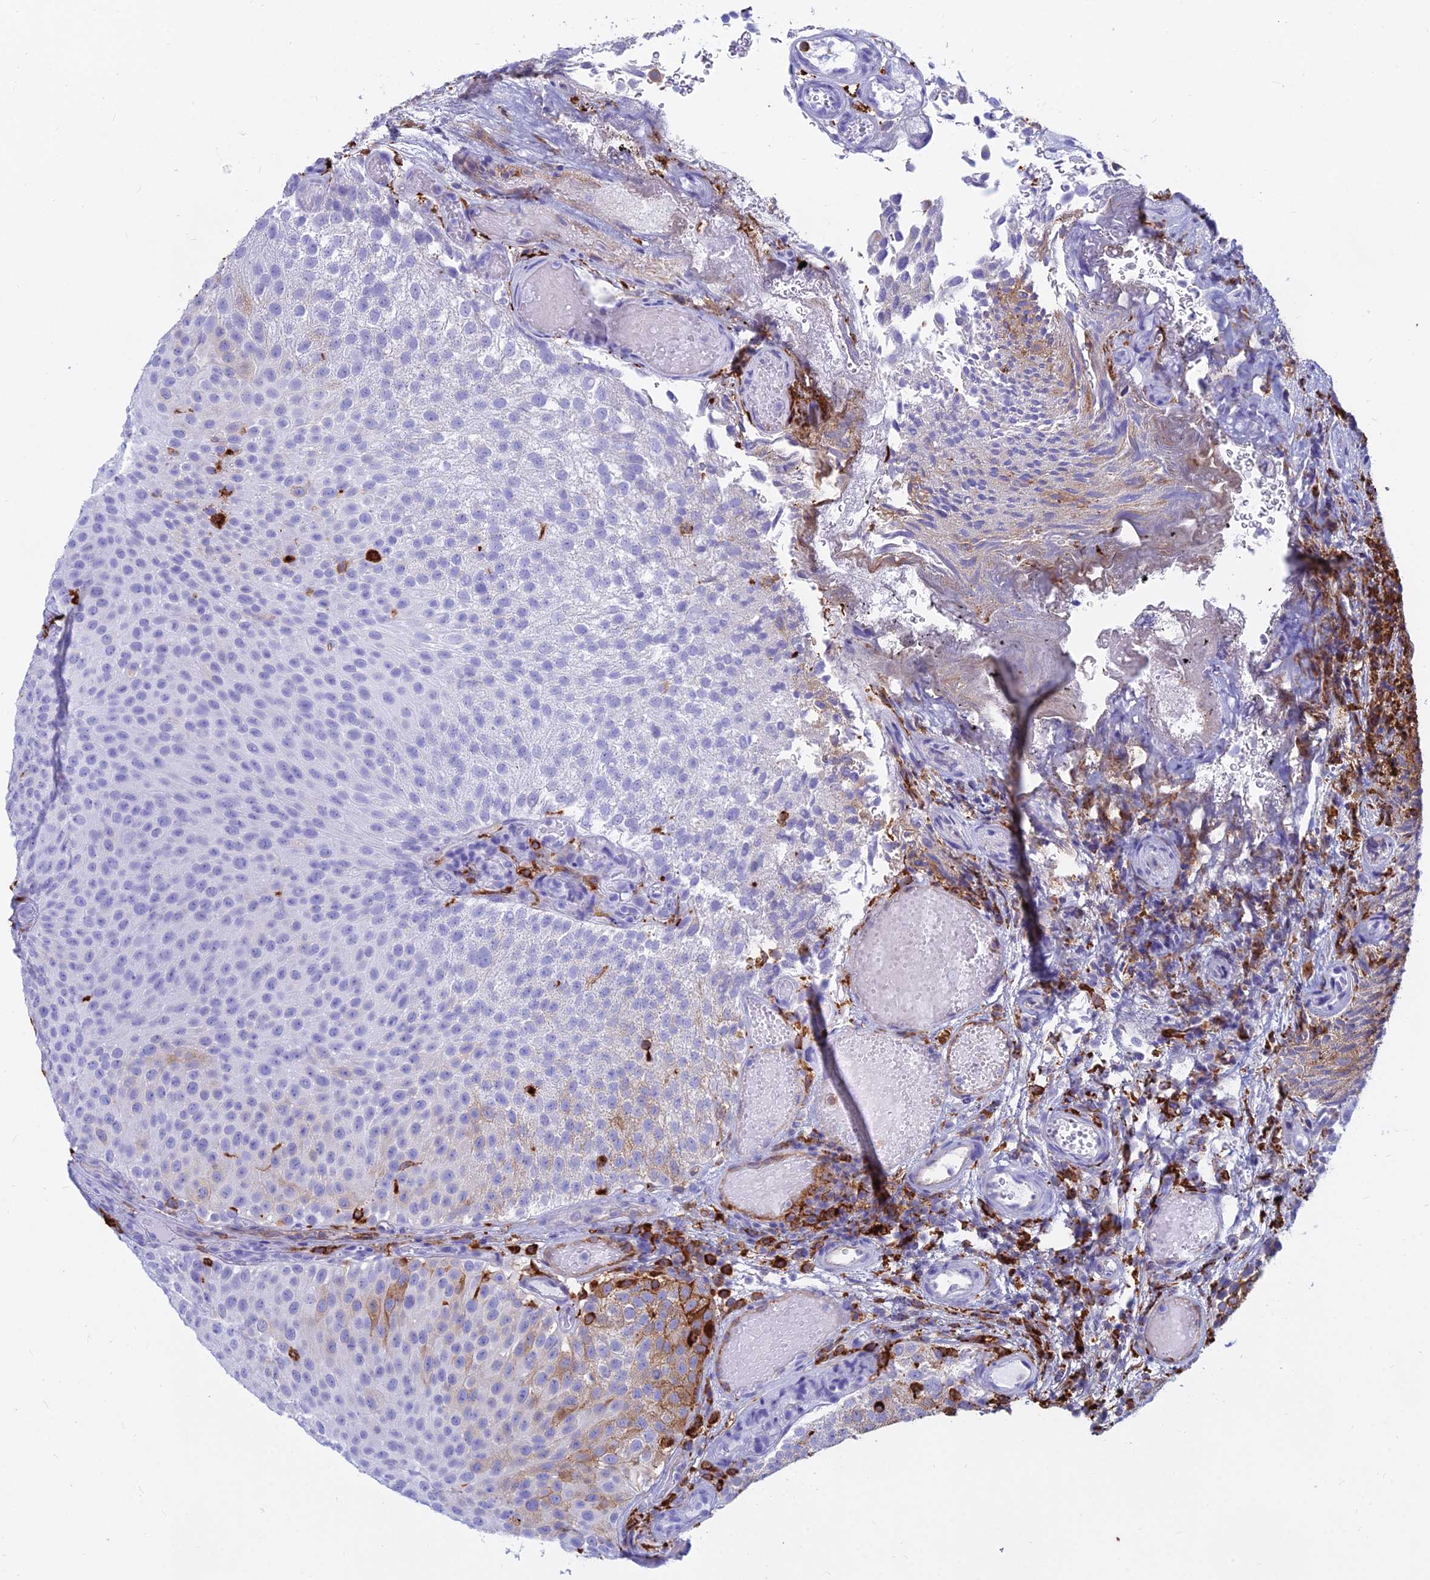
{"staining": {"intensity": "moderate", "quantity": "<25%", "location": "cytoplasmic/membranous"}, "tissue": "urothelial cancer", "cell_type": "Tumor cells", "image_type": "cancer", "snomed": [{"axis": "morphology", "description": "Urothelial carcinoma, Low grade"}, {"axis": "topography", "description": "Urinary bladder"}], "caption": "Tumor cells exhibit moderate cytoplasmic/membranous expression in about <25% of cells in urothelial carcinoma (low-grade).", "gene": "HLA-DRB1", "patient": {"sex": "male", "age": 78}}